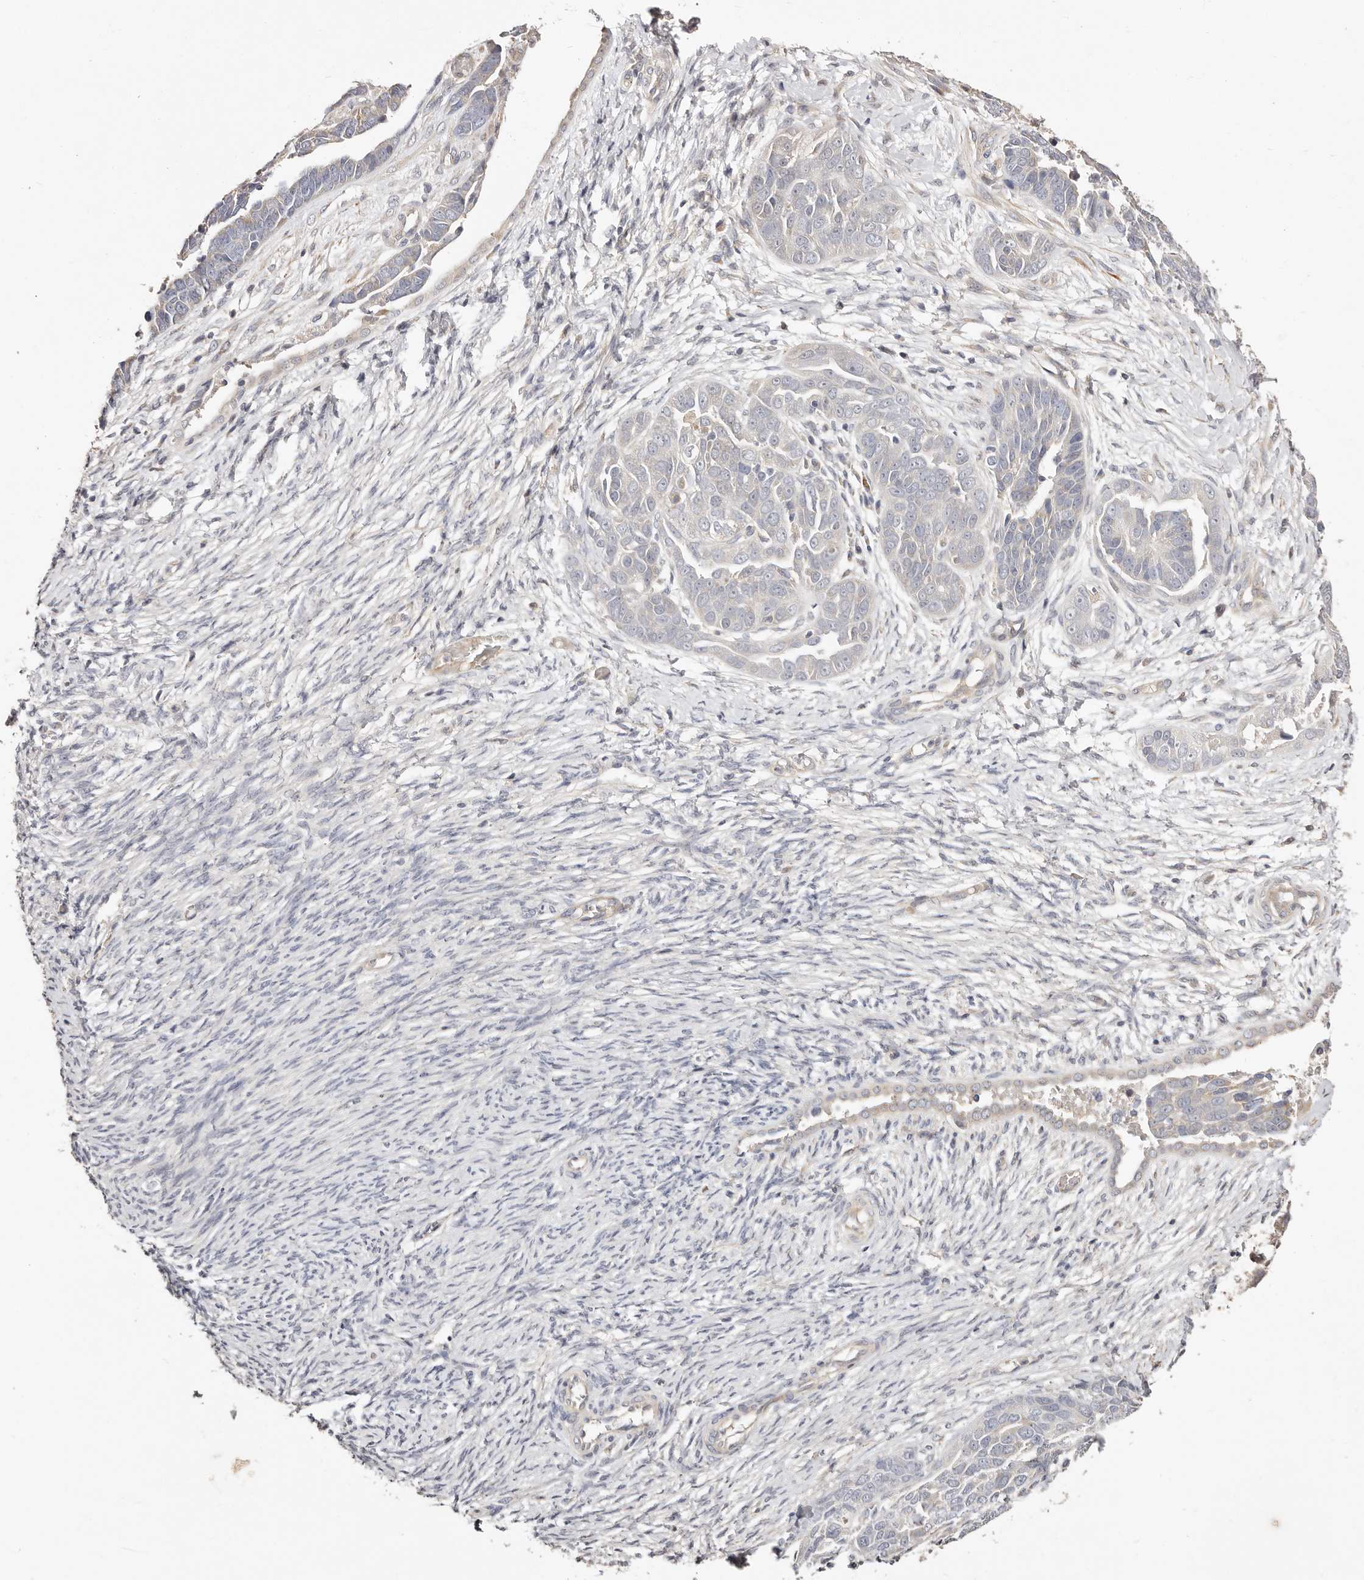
{"staining": {"intensity": "negative", "quantity": "none", "location": "none"}, "tissue": "ovarian cancer", "cell_type": "Tumor cells", "image_type": "cancer", "snomed": [{"axis": "morphology", "description": "Cystadenocarcinoma, serous, NOS"}, {"axis": "topography", "description": "Ovary"}], "caption": "The immunohistochemistry (IHC) photomicrograph has no significant expression in tumor cells of ovarian cancer (serous cystadenocarcinoma) tissue.", "gene": "MAPK1", "patient": {"sex": "female", "age": 44}}